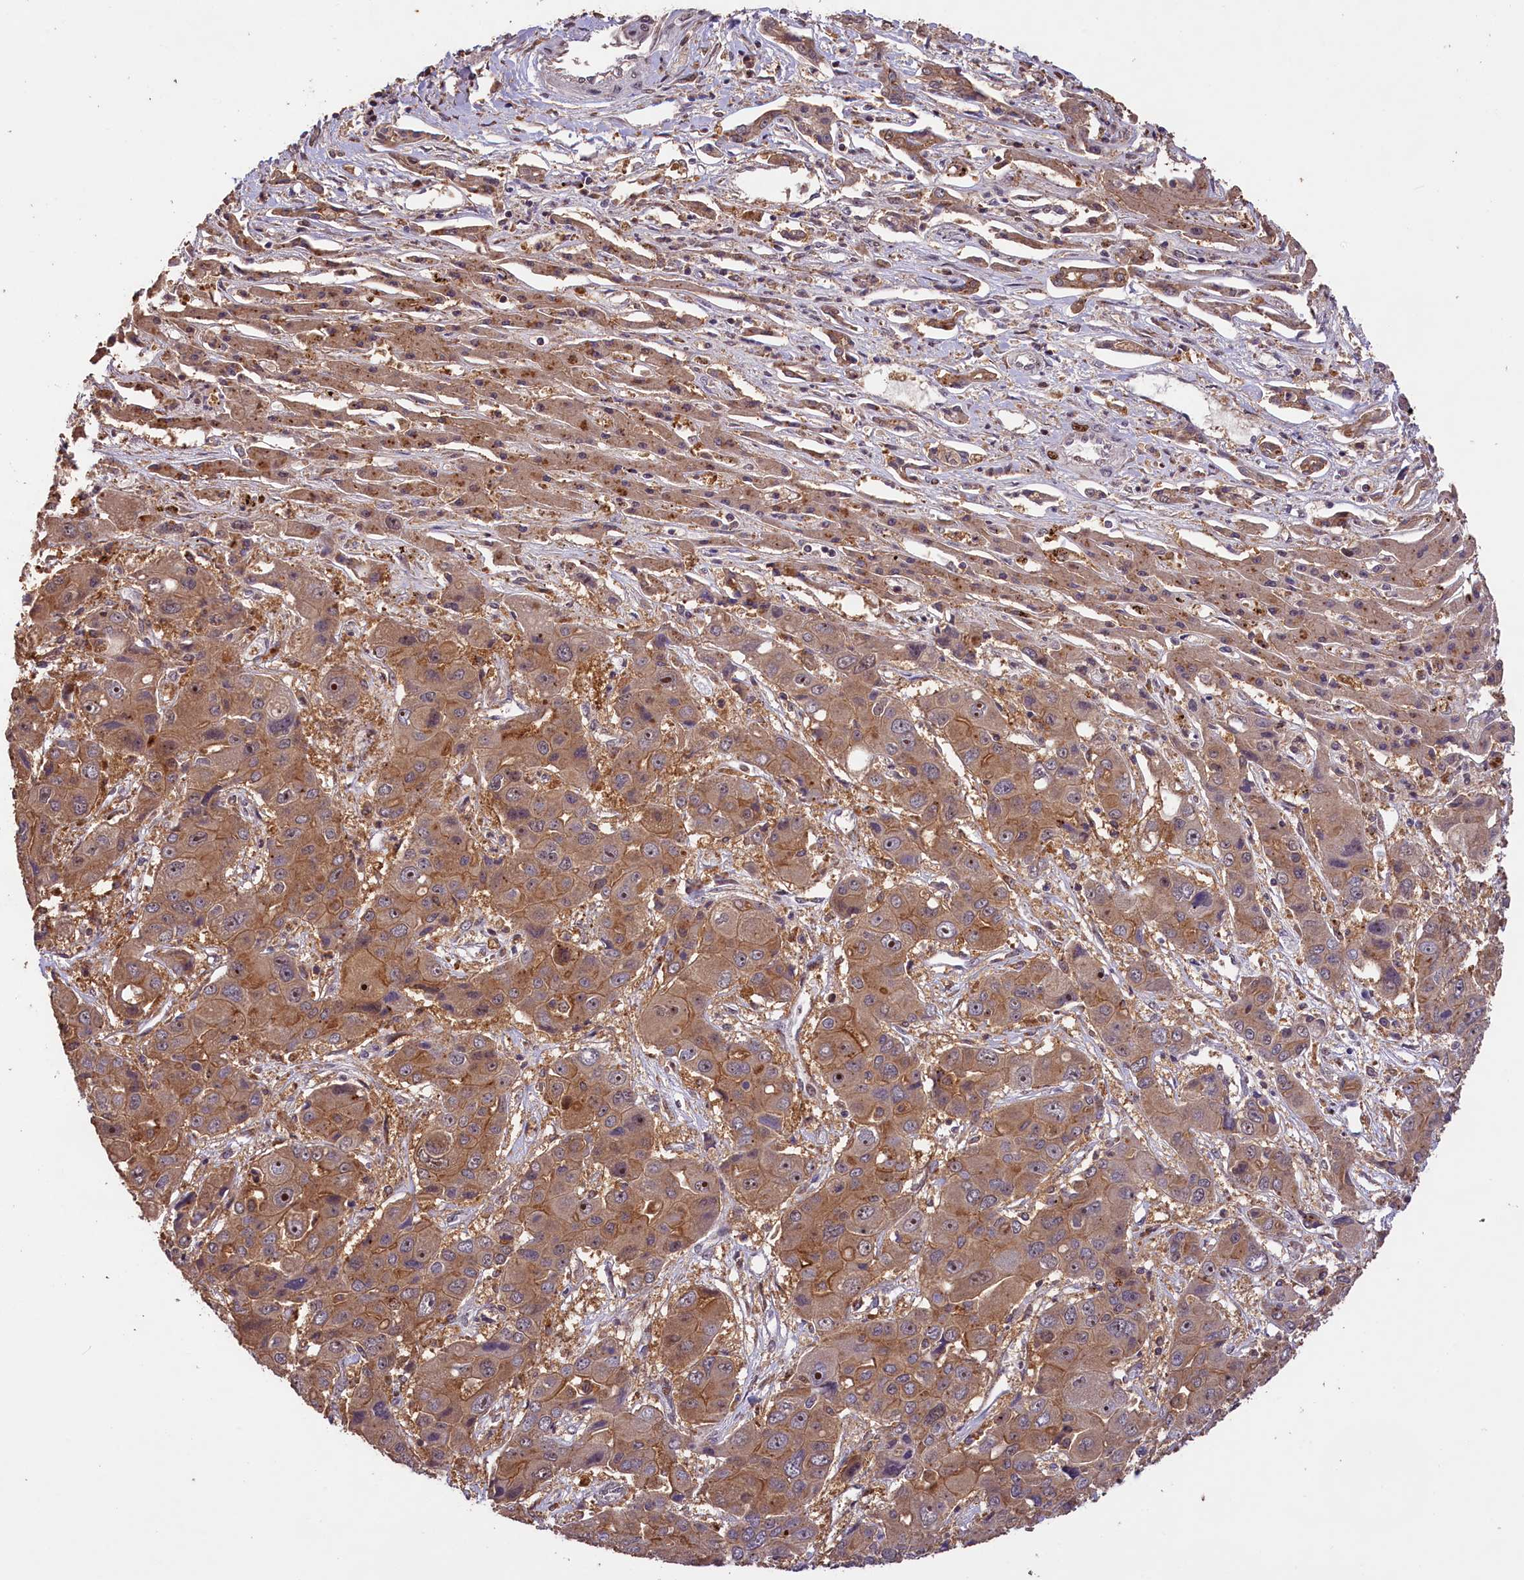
{"staining": {"intensity": "moderate", "quantity": ">75%", "location": "cytoplasmic/membranous,nuclear"}, "tissue": "liver cancer", "cell_type": "Tumor cells", "image_type": "cancer", "snomed": [{"axis": "morphology", "description": "Cholangiocarcinoma"}, {"axis": "topography", "description": "Liver"}], "caption": "Liver cholangiocarcinoma tissue reveals moderate cytoplasmic/membranous and nuclear expression in approximately >75% of tumor cells", "gene": "PHAF1", "patient": {"sex": "male", "age": 67}}